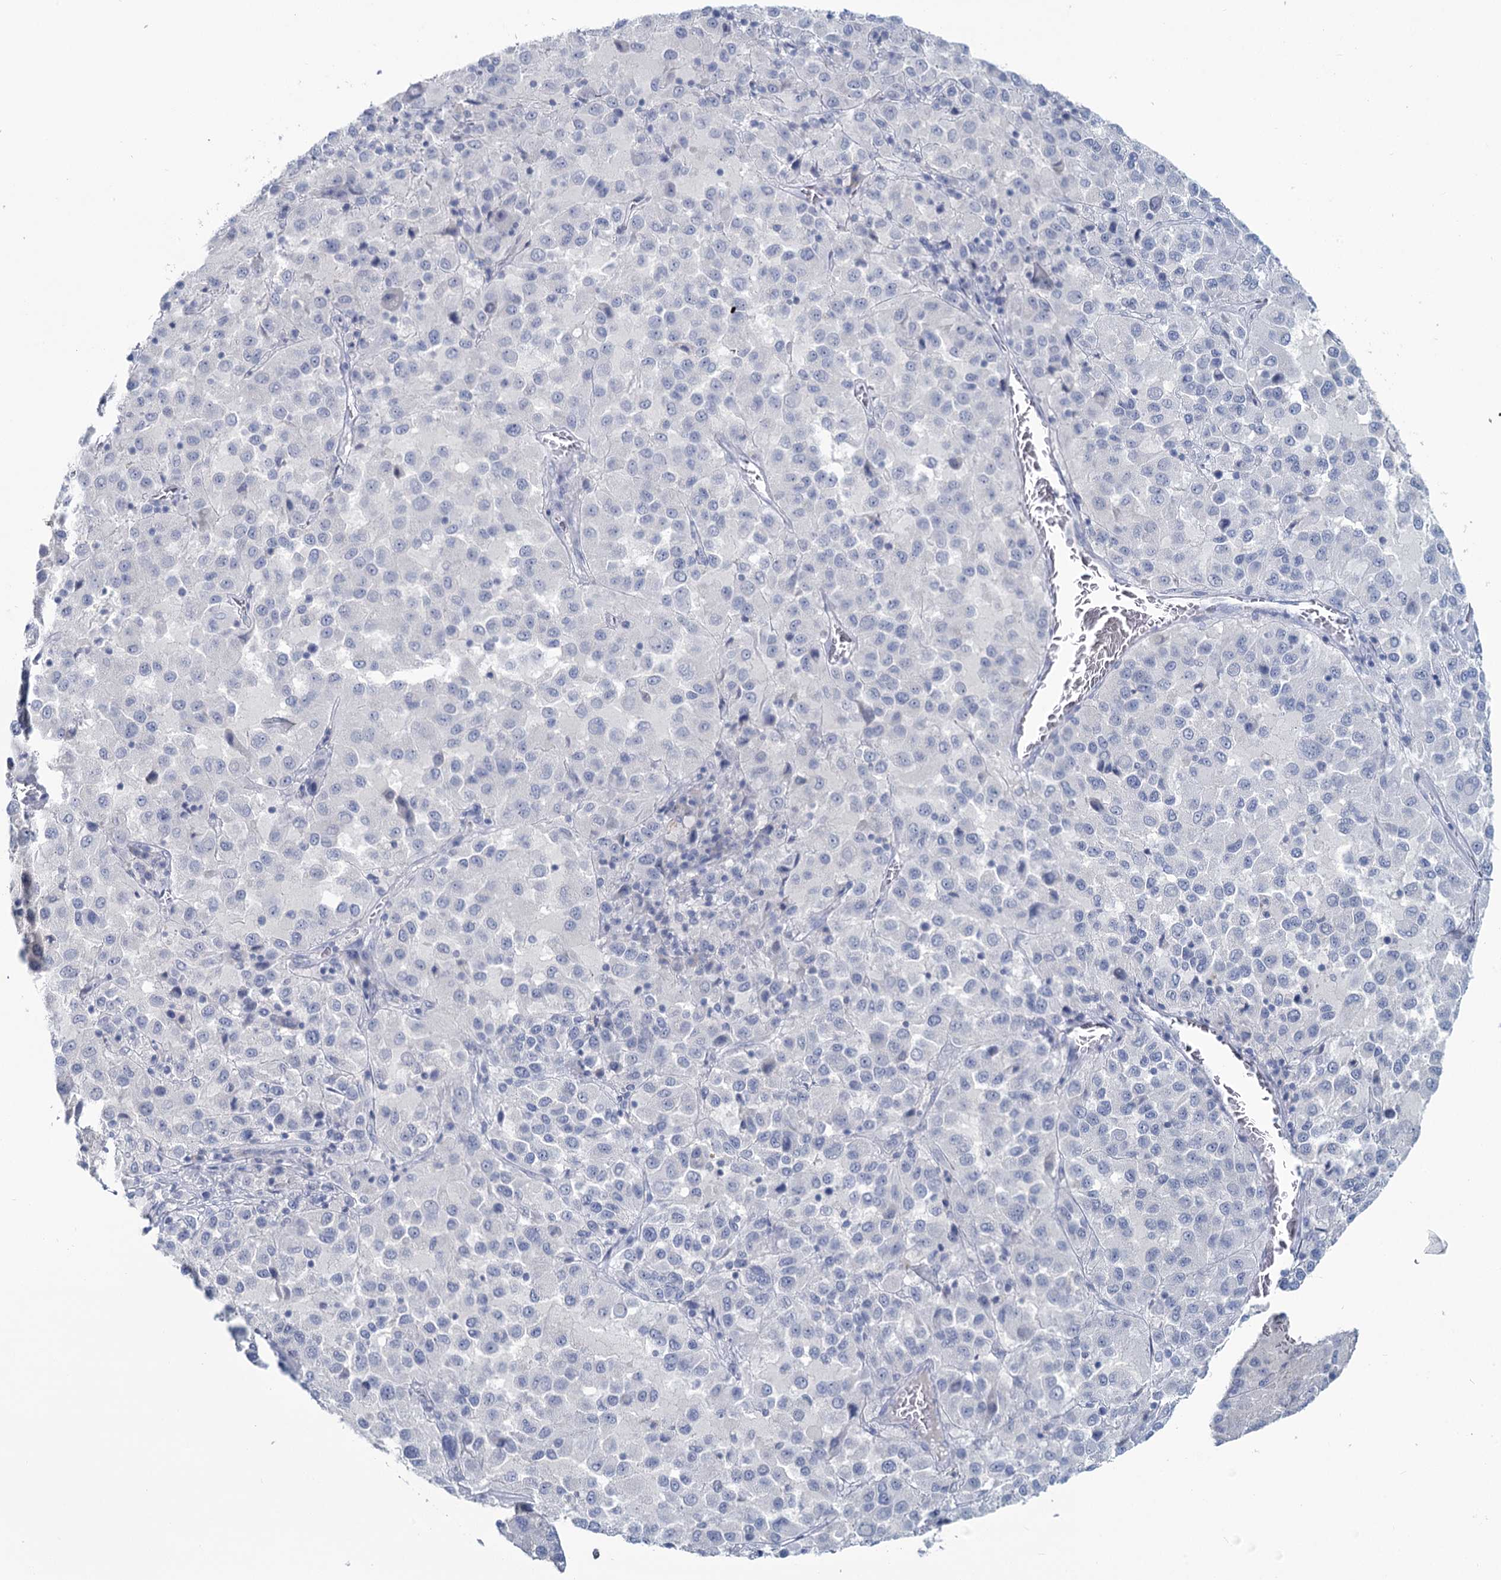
{"staining": {"intensity": "negative", "quantity": "none", "location": "none"}, "tissue": "melanoma", "cell_type": "Tumor cells", "image_type": "cancer", "snomed": [{"axis": "morphology", "description": "Malignant melanoma, Metastatic site"}, {"axis": "topography", "description": "Lung"}], "caption": "Immunohistochemical staining of human melanoma reveals no significant positivity in tumor cells. Nuclei are stained in blue.", "gene": "CHGA", "patient": {"sex": "male", "age": 64}}